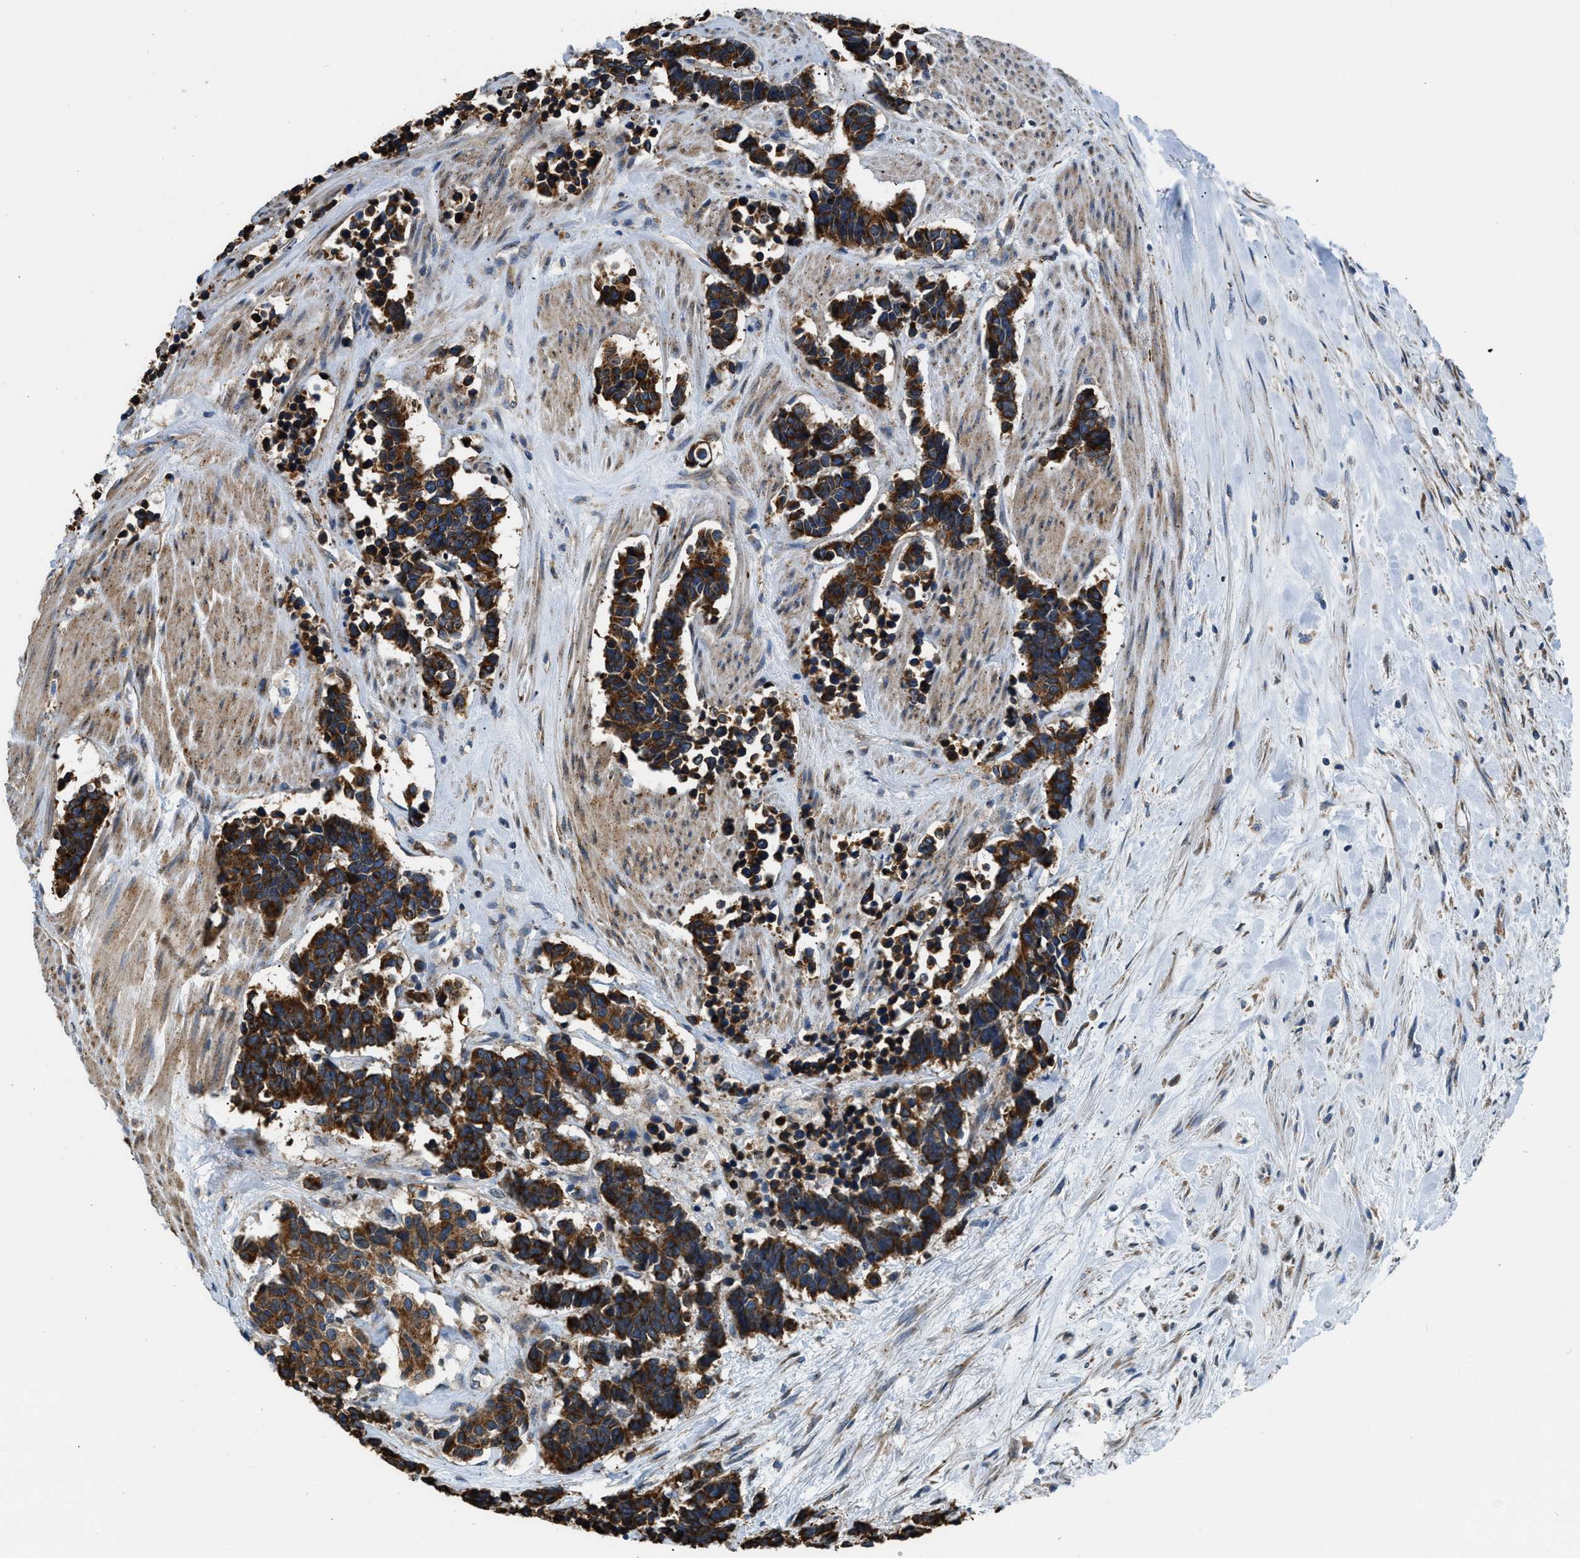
{"staining": {"intensity": "strong", "quantity": ">75%", "location": "cytoplasmic/membranous"}, "tissue": "carcinoid", "cell_type": "Tumor cells", "image_type": "cancer", "snomed": [{"axis": "morphology", "description": "Carcinoma, NOS"}, {"axis": "morphology", "description": "Carcinoid, malignant, NOS"}, {"axis": "topography", "description": "Urinary bladder"}], "caption": "Strong cytoplasmic/membranous staining for a protein is present in about >75% of tumor cells of carcinoid using immunohistochemistry (IHC).", "gene": "ARL6IP5", "patient": {"sex": "male", "age": 57}}